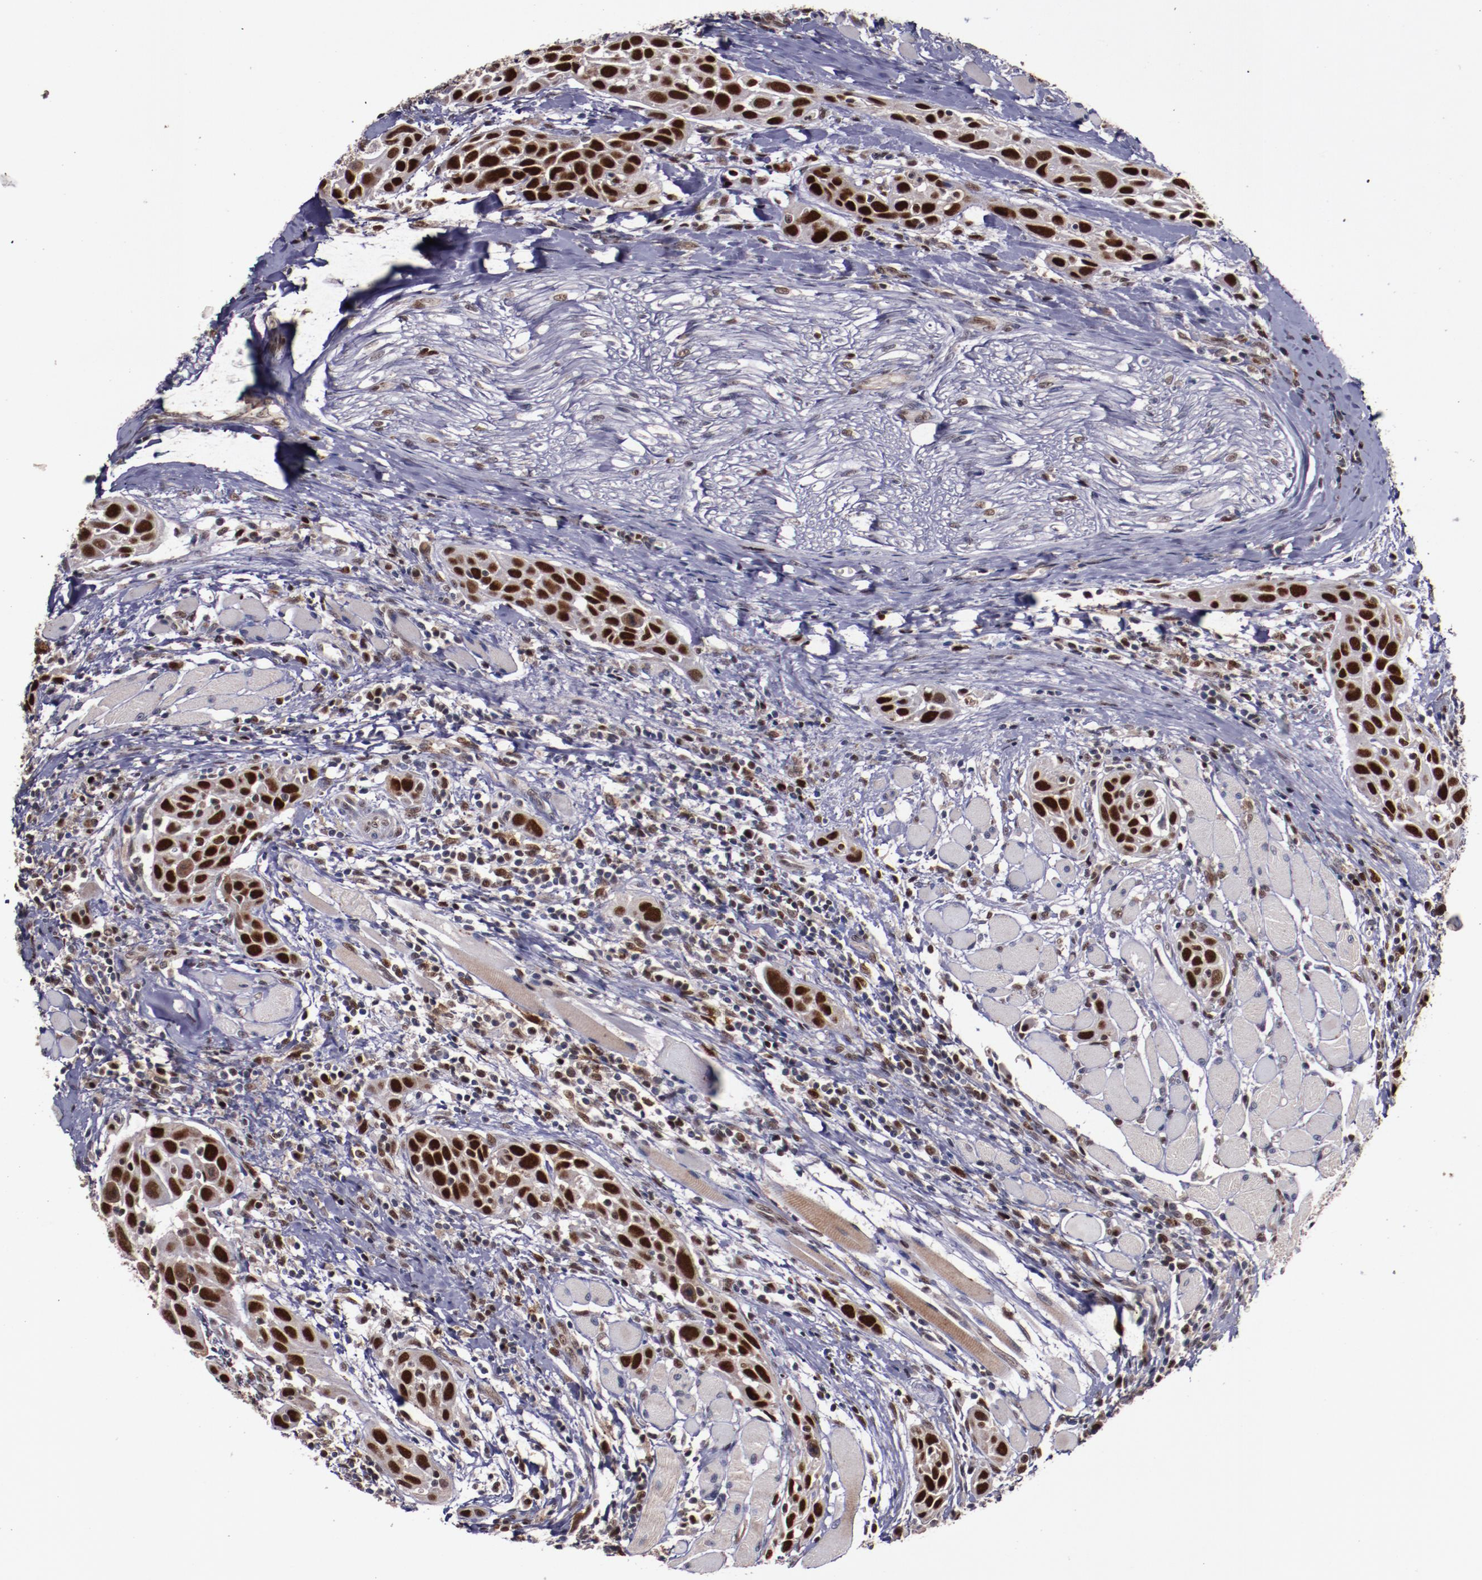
{"staining": {"intensity": "strong", "quantity": ">75%", "location": "nuclear"}, "tissue": "head and neck cancer", "cell_type": "Tumor cells", "image_type": "cancer", "snomed": [{"axis": "morphology", "description": "Squamous cell carcinoma, NOS"}, {"axis": "topography", "description": "Oral tissue"}, {"axis": "topography", "description": "Head-Neck"}], "caption": "A high-resolution histopathology image shows IHC staining of head and neck cancer, which demonstrates strong nuclear staining in about >75% of tumor cells. The protein of interest is stained brown, and the nuclei are stained in blue (DAB (3,3'-diaminobenzidine) IHC with brightfield microscopy, high magnification).", "gene": "CHEK2", "patient": {"sex": "female", "age": 50}}